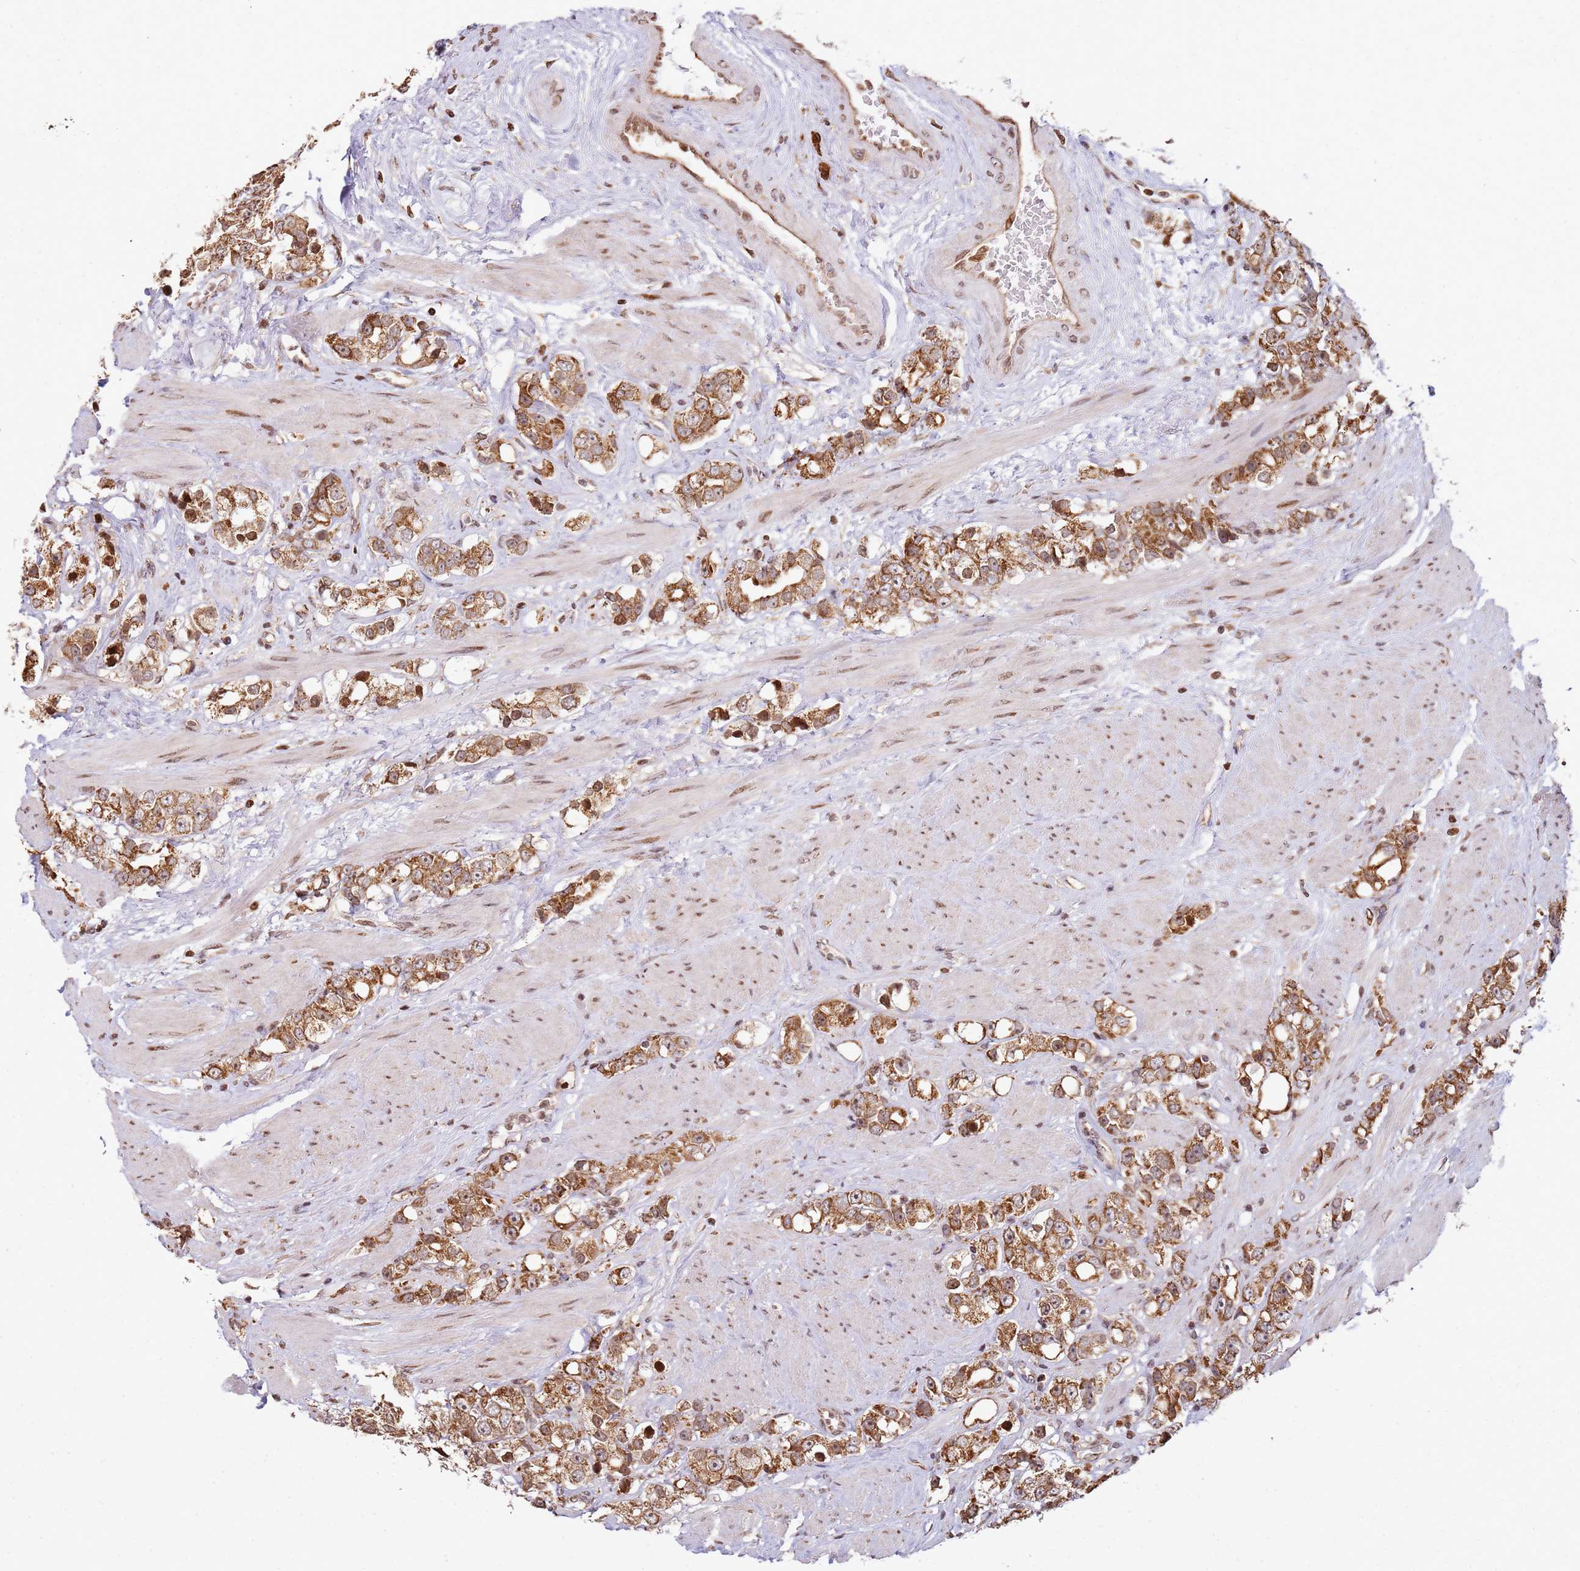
{"staining": {"intensity": "strong", "quantity": ">75%", "location": "cytoplasmic/membranous"}, "tissue": "prostate cancer", "cell_type": "Tumor cells", "image_type": "cancer", "snomed": [{"axis": "morphology", "description": "Adenocarcinoma, NOS"}, {"axis": "topography", "description": "Prostate"}], "caption": "An image of human prostate cancer (adenocarcinoma) stained for a protein displays strong cytoplasmic/membranous brown staining in tumor cells.", "gene": "SCAF1", "patient": {"sex": "male", "age": 79}}